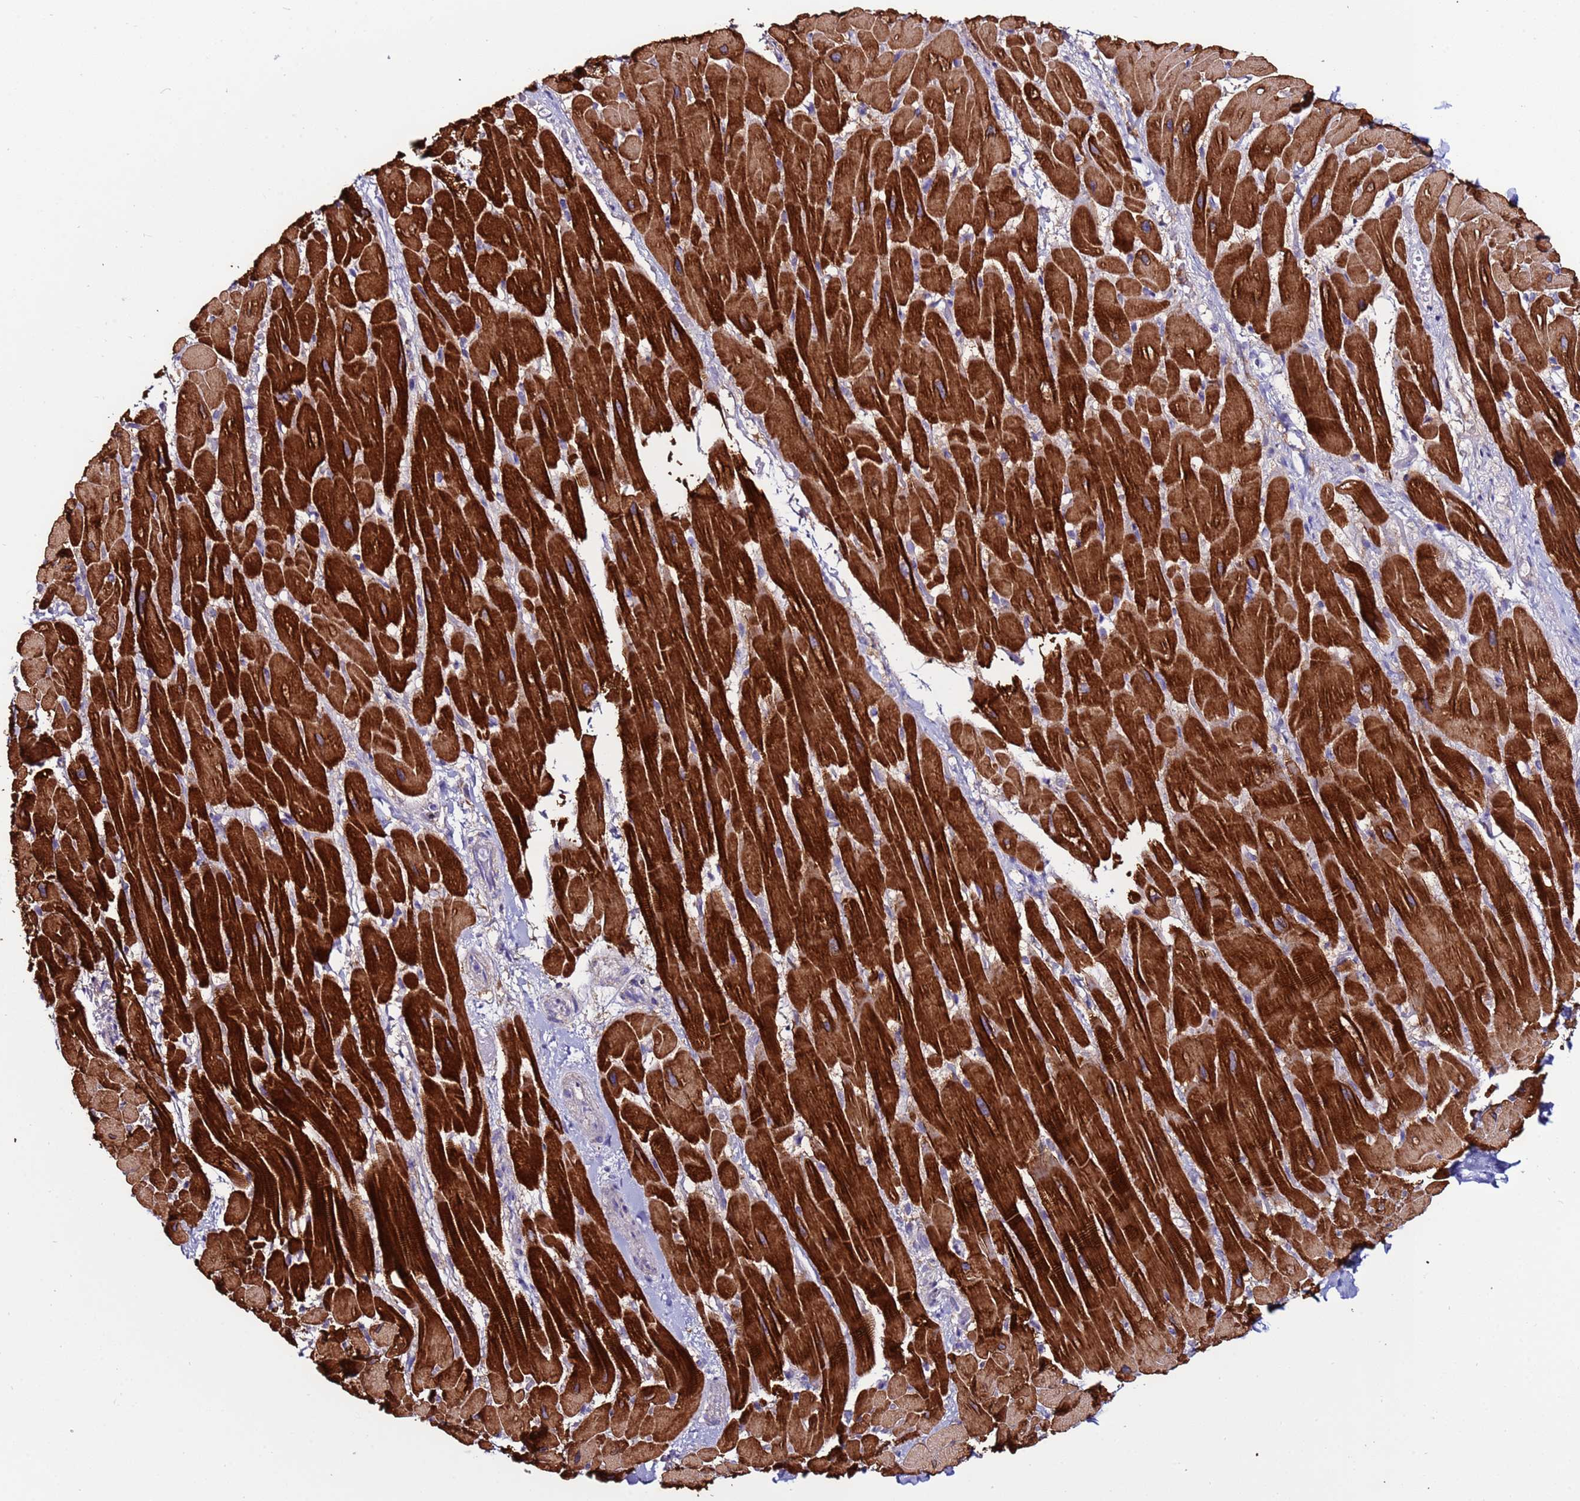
{"staining": {"intensity": "strong", "quantity": ">75%", "location": "cytoplasmic/membranous"}, "tissue": "heart muscle", "cell_type": "Cardiomyocytes", "image_type": "normal", "snomed": [{"axis": "morphology", "description": "Normal tissue, NOS"}, {"axis": "topography", "description": "Heart"}], "caption": "Immunohistochemical staining of benign heart muscle exhibits high levels of strong cytoplasmic/membranous staining in about >75% of cardiomyocytes. (Stains: DAB in brown, nuclei in blue, Microscopy: brightfield microscopy at high magnification).", "gene": "MYBPC3", "patient": {"sex": "male", "age": 37}}